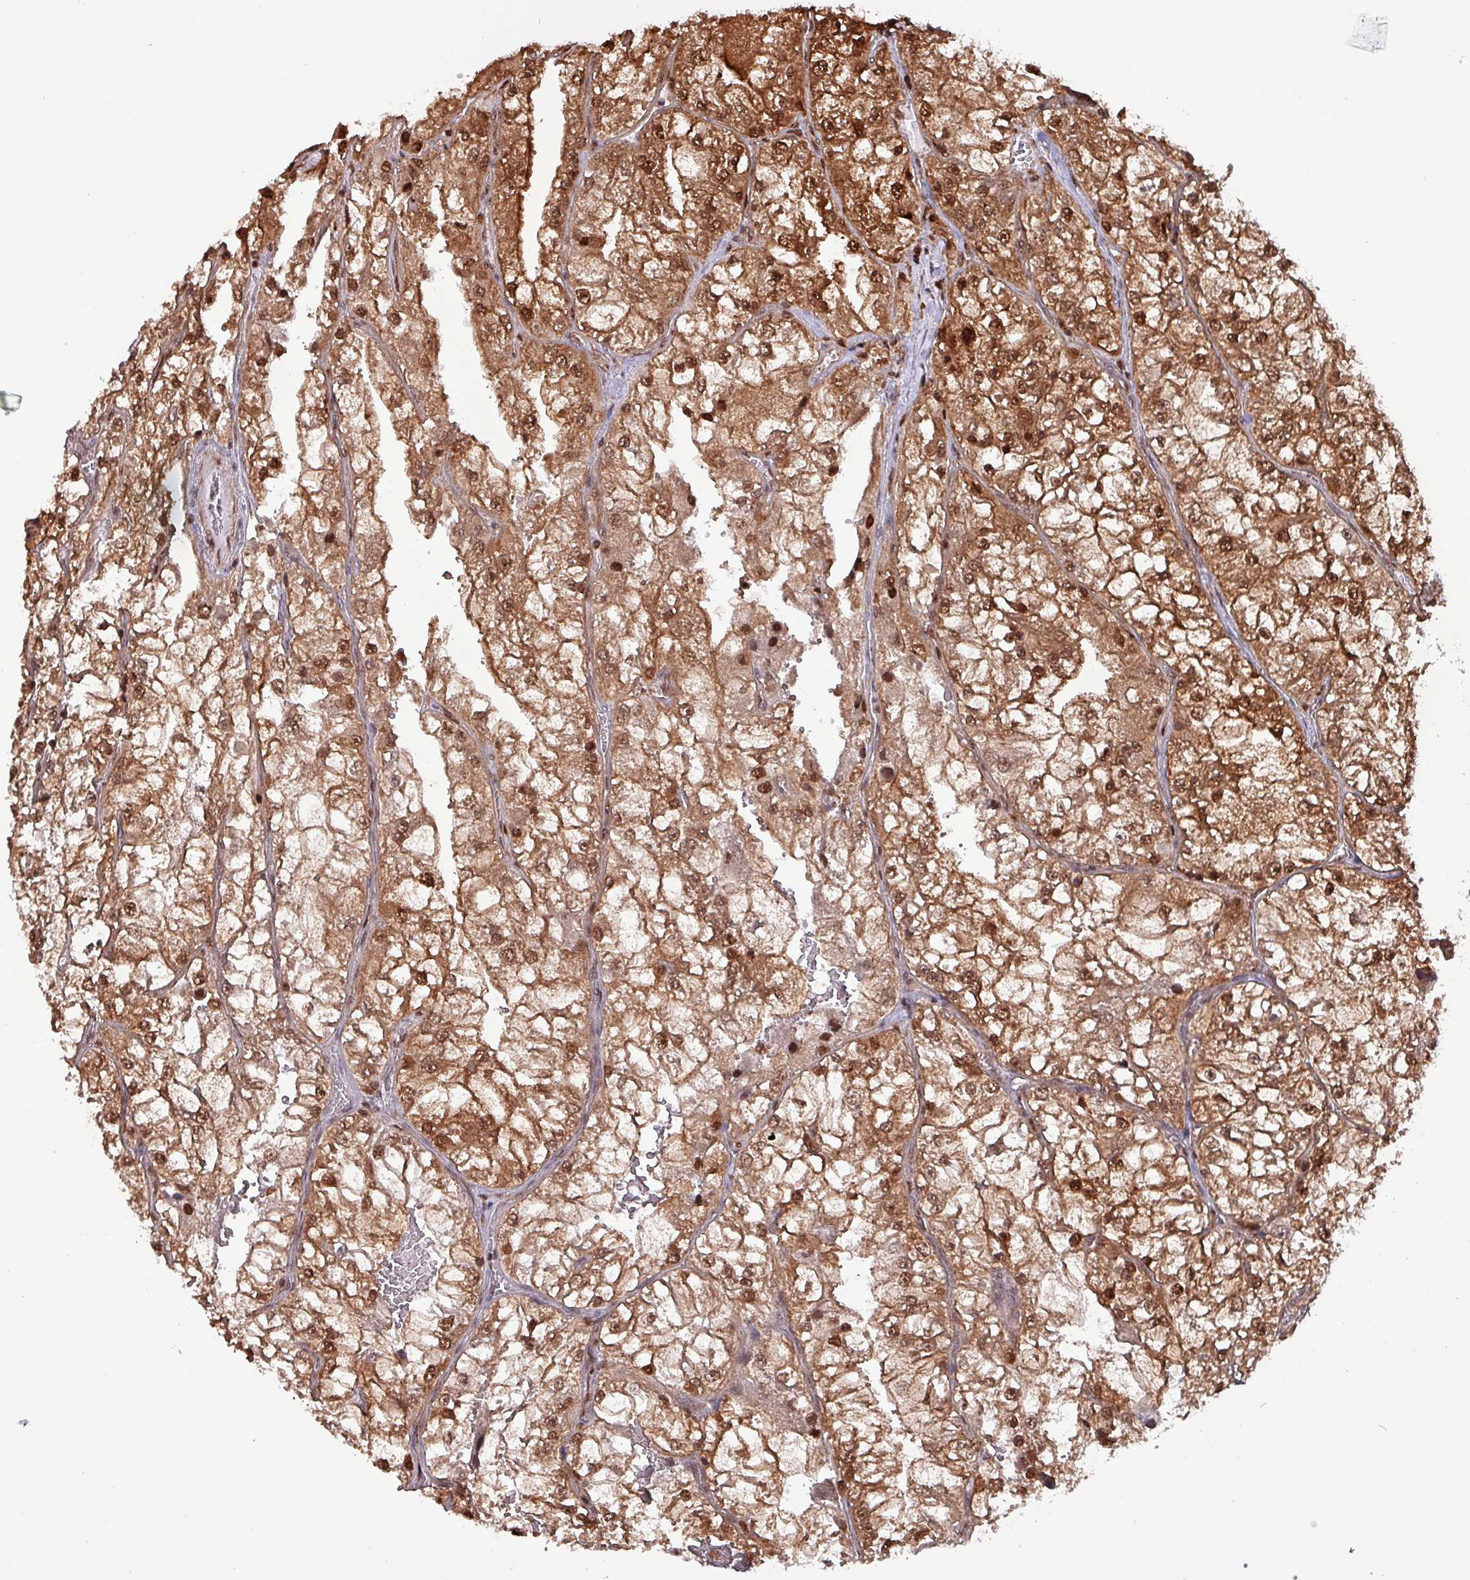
{"staining": {"intensity": "strong", "quantity": ">75%", "location": "cytoplasmic/membranous,nuclear"}, "tissue": "renal cancer", "cell_type": "Tumor cells", "image_type": "cancer", "snomed": [{"axis": "morphology", "description": "Adenocarcinoma, NOS"}, {"axis": "topography", "description": "Kidney"}], "caption": "The histopathology image exhibits staining of renal cancer (adenocarcinoma), revealing strong cytoplasmic/membranous and nuclear protein positivity (brown color) within tumor cells.", "gene": "PSMB8", "patient": {"sex": "female", "age": 72}}